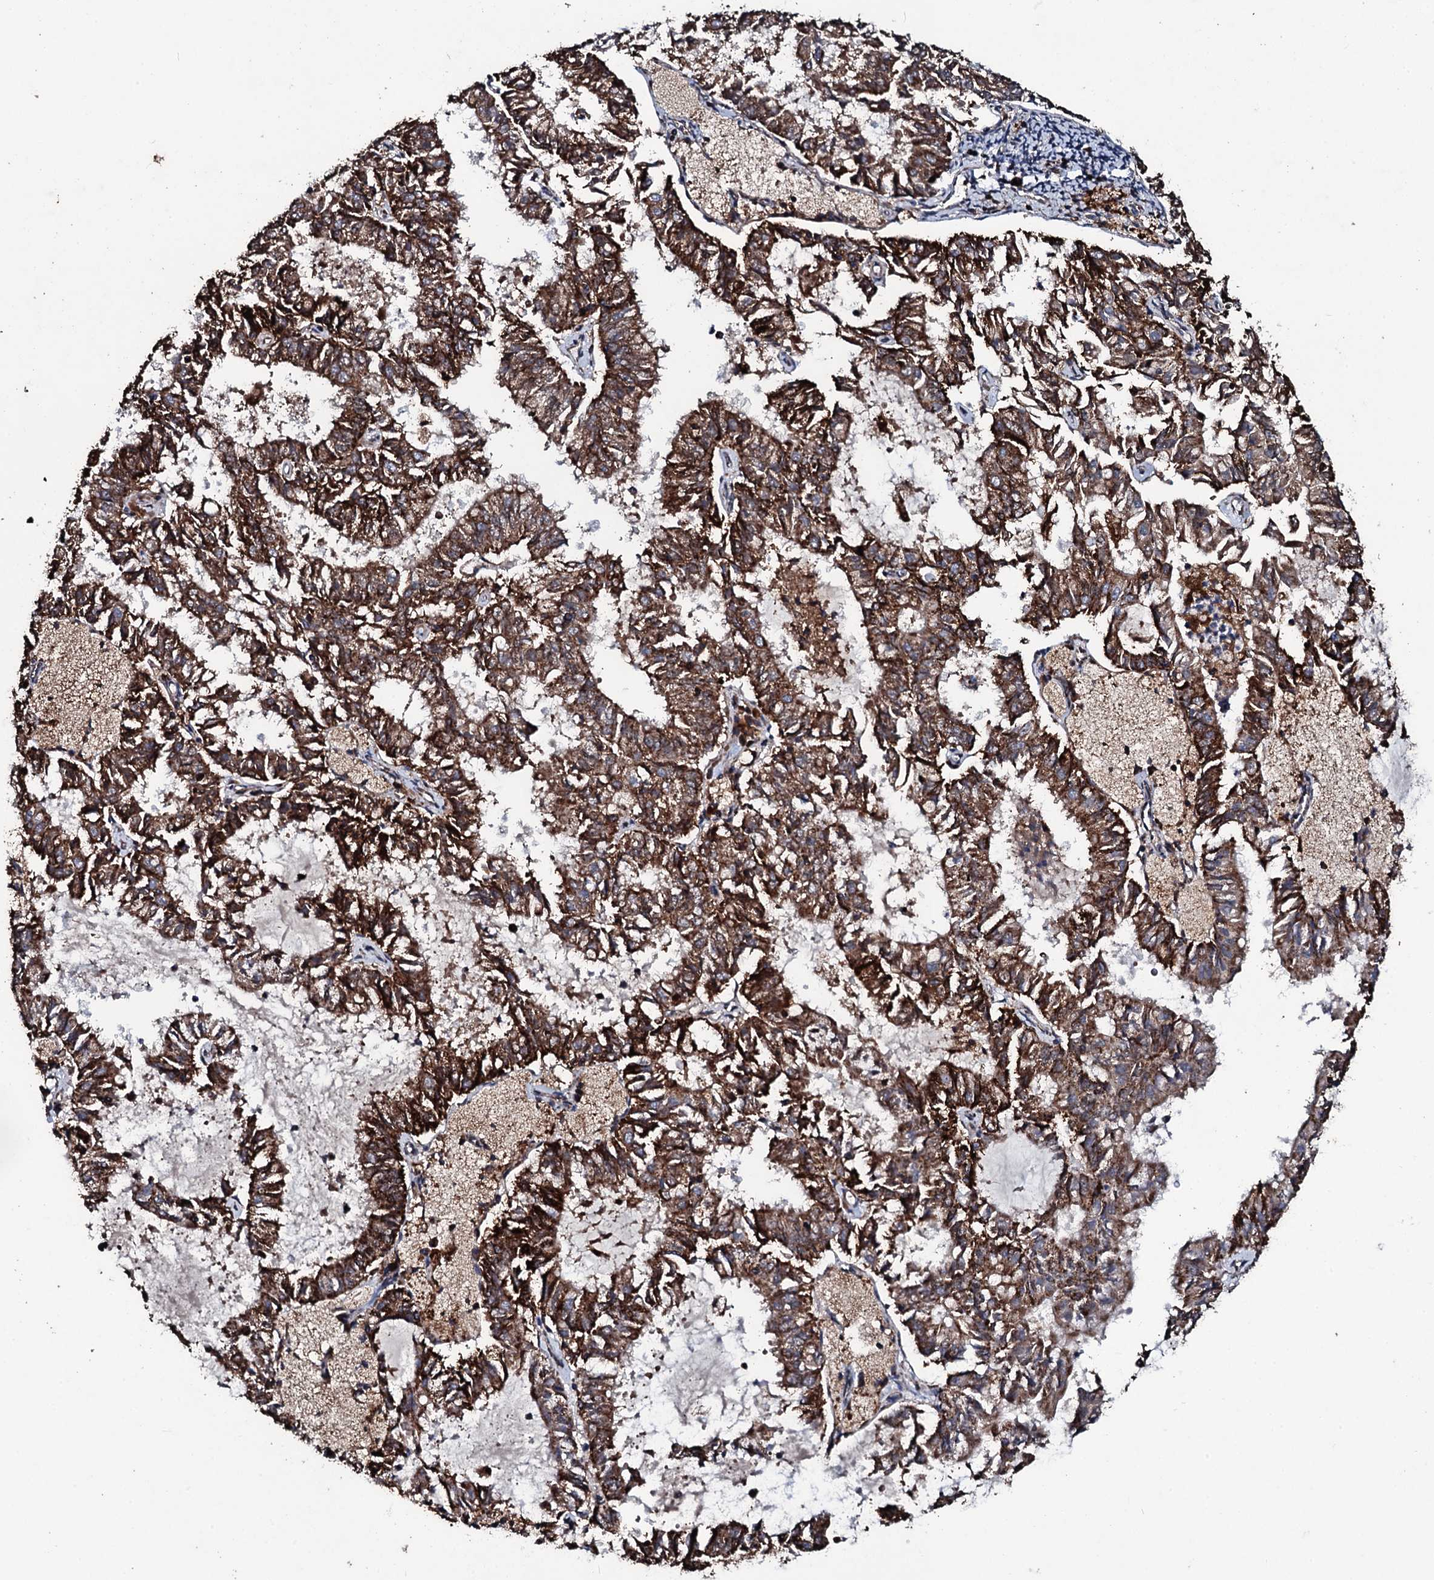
{"staining": {"intensity": "strong", "quantity": ">75%", "location": "cytoplasmic/membranous"}, "tissue": "endometrial cancer", "cell_type": "Tumor cells", "image_type": "cancer", "snomed": [{"axis": "morphology", "description": "Adenocarcinoma, NOS"}, {"axis": "topography", "description": "Endometrium"}], "caption": "Endometrial cancer was stained to show a protein in brown. There is high levels of strong cytoplasmic/membranous staining in about >75% of tumor cells. (Stains: DAB in brown, nuclei in blue, Microscopy: brightfield microscopy at high magnification).", "gene": "DYNC2I2", "patient": {"sex": "female", "age": 57}}